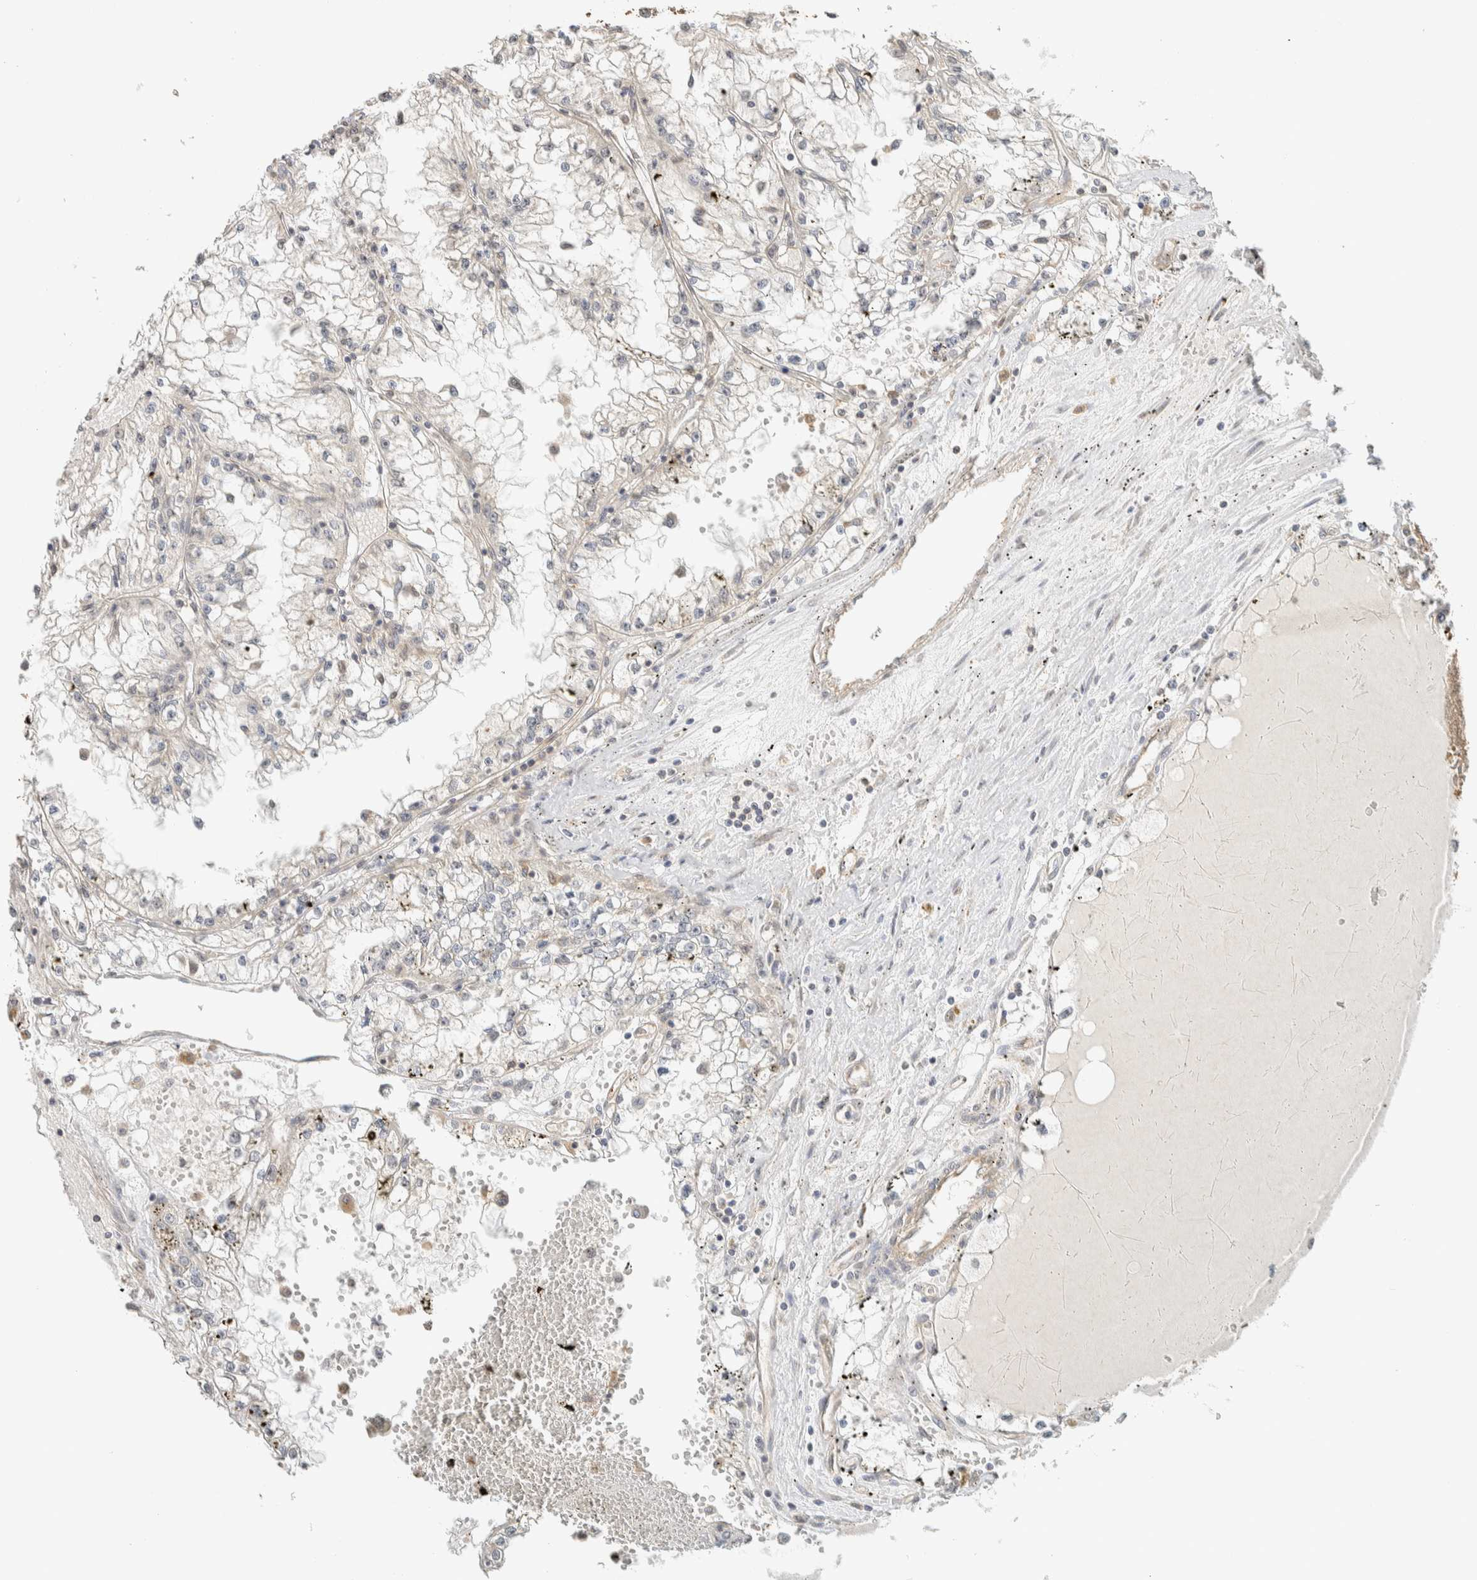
{"staining": {"intensity": "negative", "quantity": "none", "location": "none"}, "tissue": "renal cancer", "cell_type": "Tumor cells", "image_type": "cancer", "snomed": [{"axis": "morphology", "description": "Adenocarcinoma, NOS"}, {"axis": "topography", "description": "Kidney"}], "caption": "The histopathology image demonstrates no staining of tumor cells in adenocarcinoma (renal).", "gene": "PDE7B", "patient": {"sex": "male", "age": 56}}